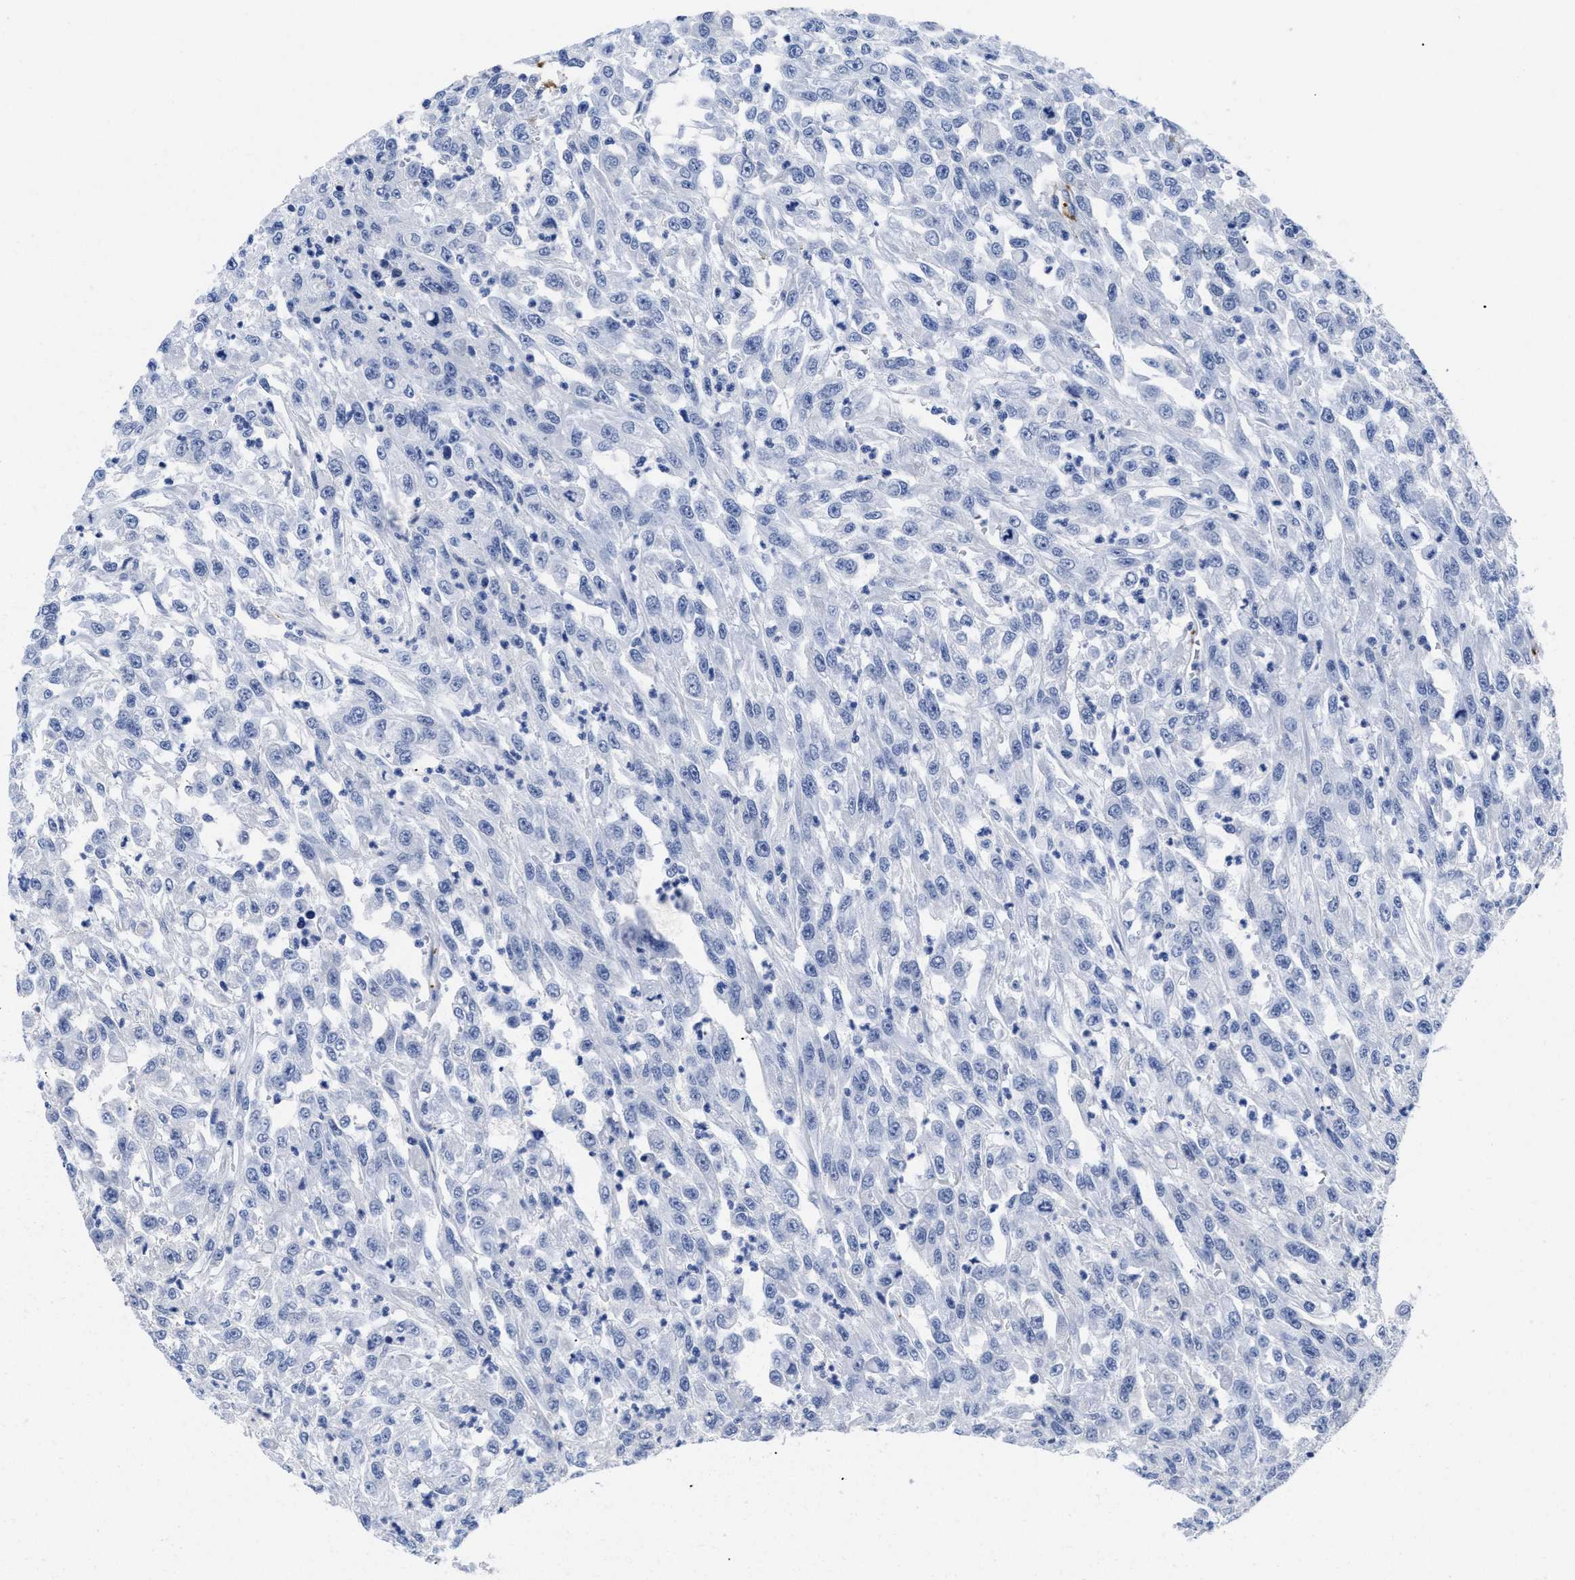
{"staining": {"intensity": "negative", "quantity": "none", "location": "none"}, "tissue": "urothelial cancer", "cell_type": "Tumor cells", "image_type": "cancer", "snomed": [{"axis": "morphology", "description": "Urothelial carcinoma, High grade"}, {"axis": "topography", "description": "Urinary bladder"}], "caption": "Tumor cells are negative for brown protein staining in high-grade urothelial carcinoma.", "gene": "TREML1", "patient": {"sex": "male", "age": 46}}